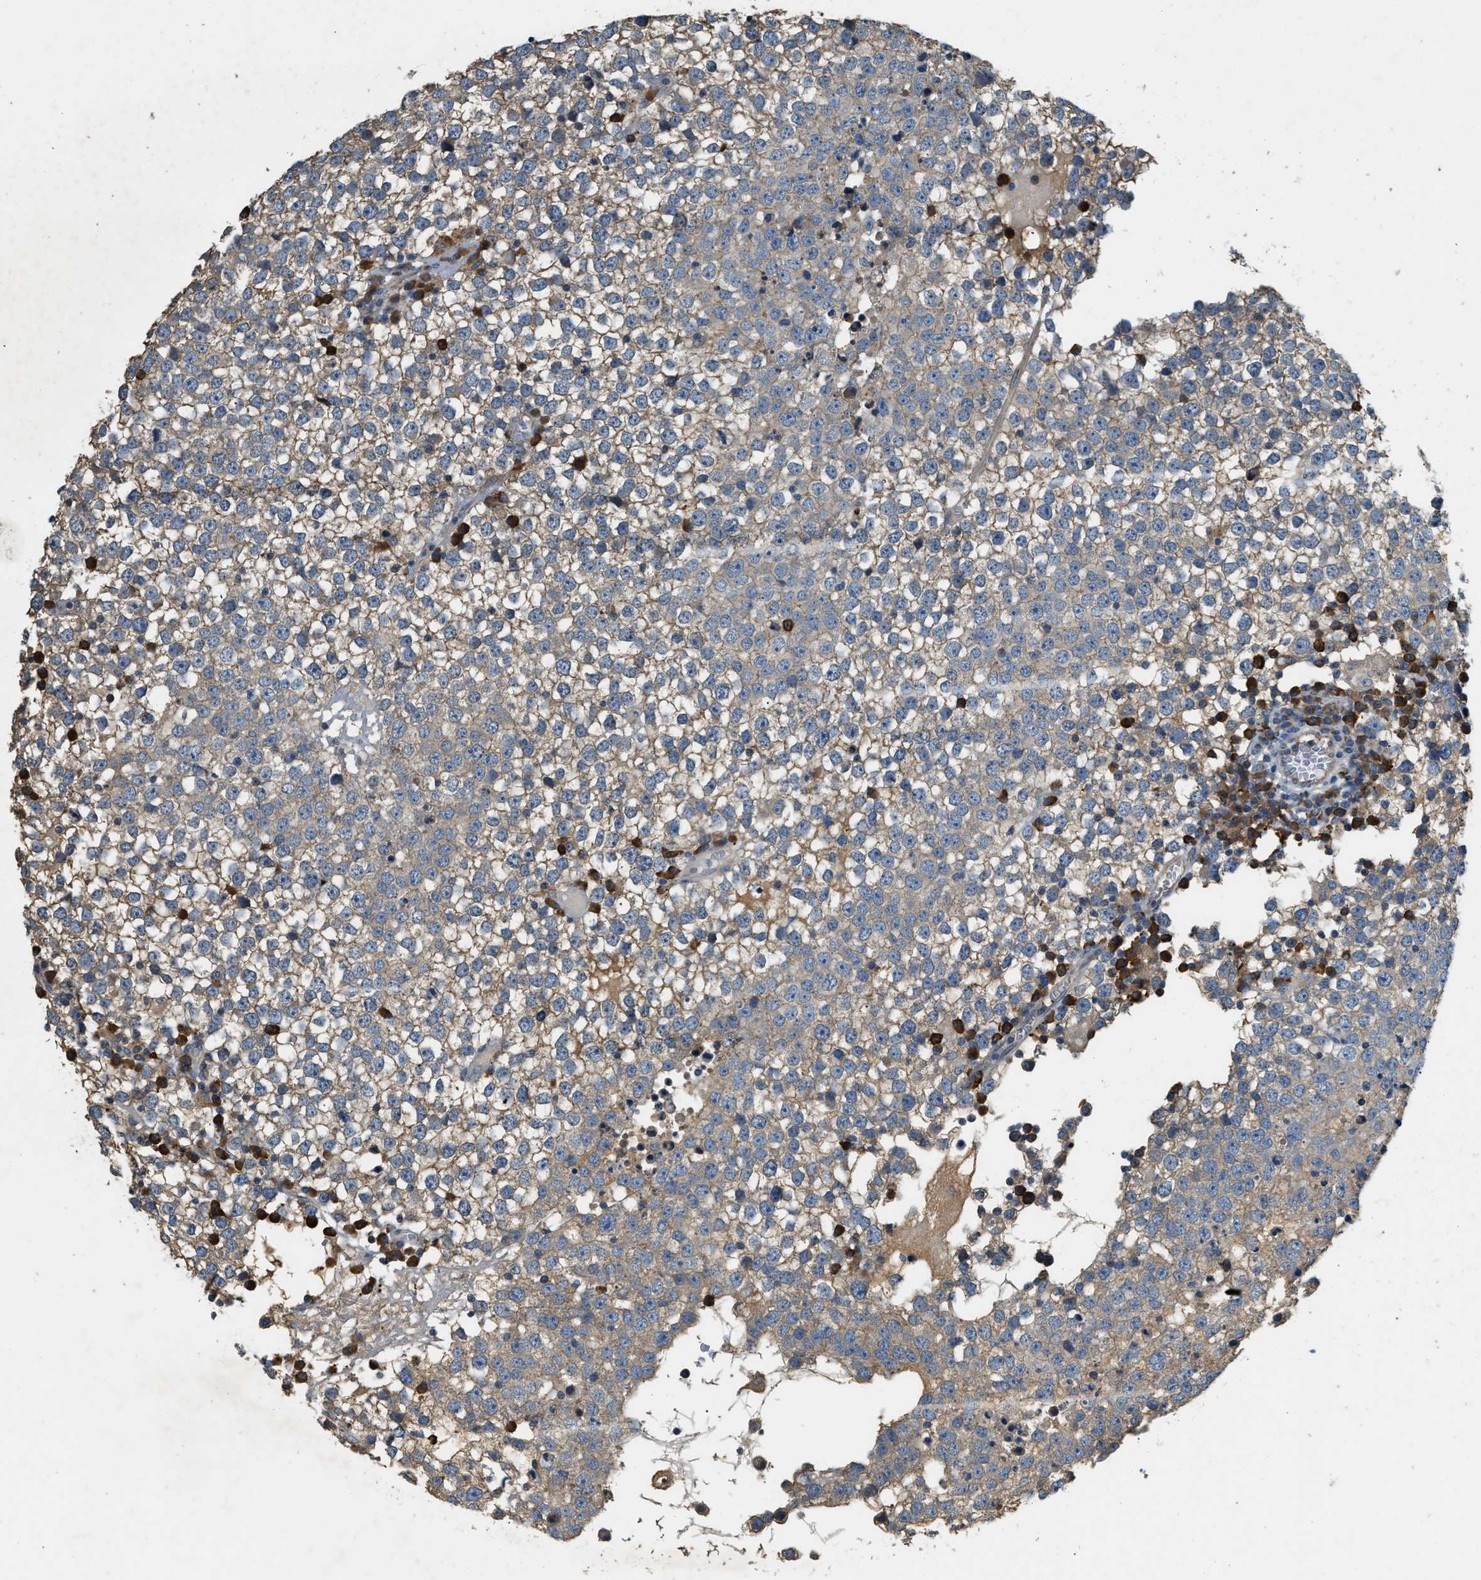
{"staining": {"intensity": "weak", "quantity": "<25%", "location": "cytoplasmic/membranous"}, "tissue": "testis cancer", "cell_type": "Tumor cells", "image_type": "cancer", "snomed": [{"axis": "morphology", "description": "Seminoma, NOS"}, {"axis": "topography", "description": "Testis"}], "caption": "IHC image of testis seminoma stained for a protein (brown), which shows no positivity in tumor cells.", "gene": "CFLAR", "patient": {"sex": "male", "age": 65}}